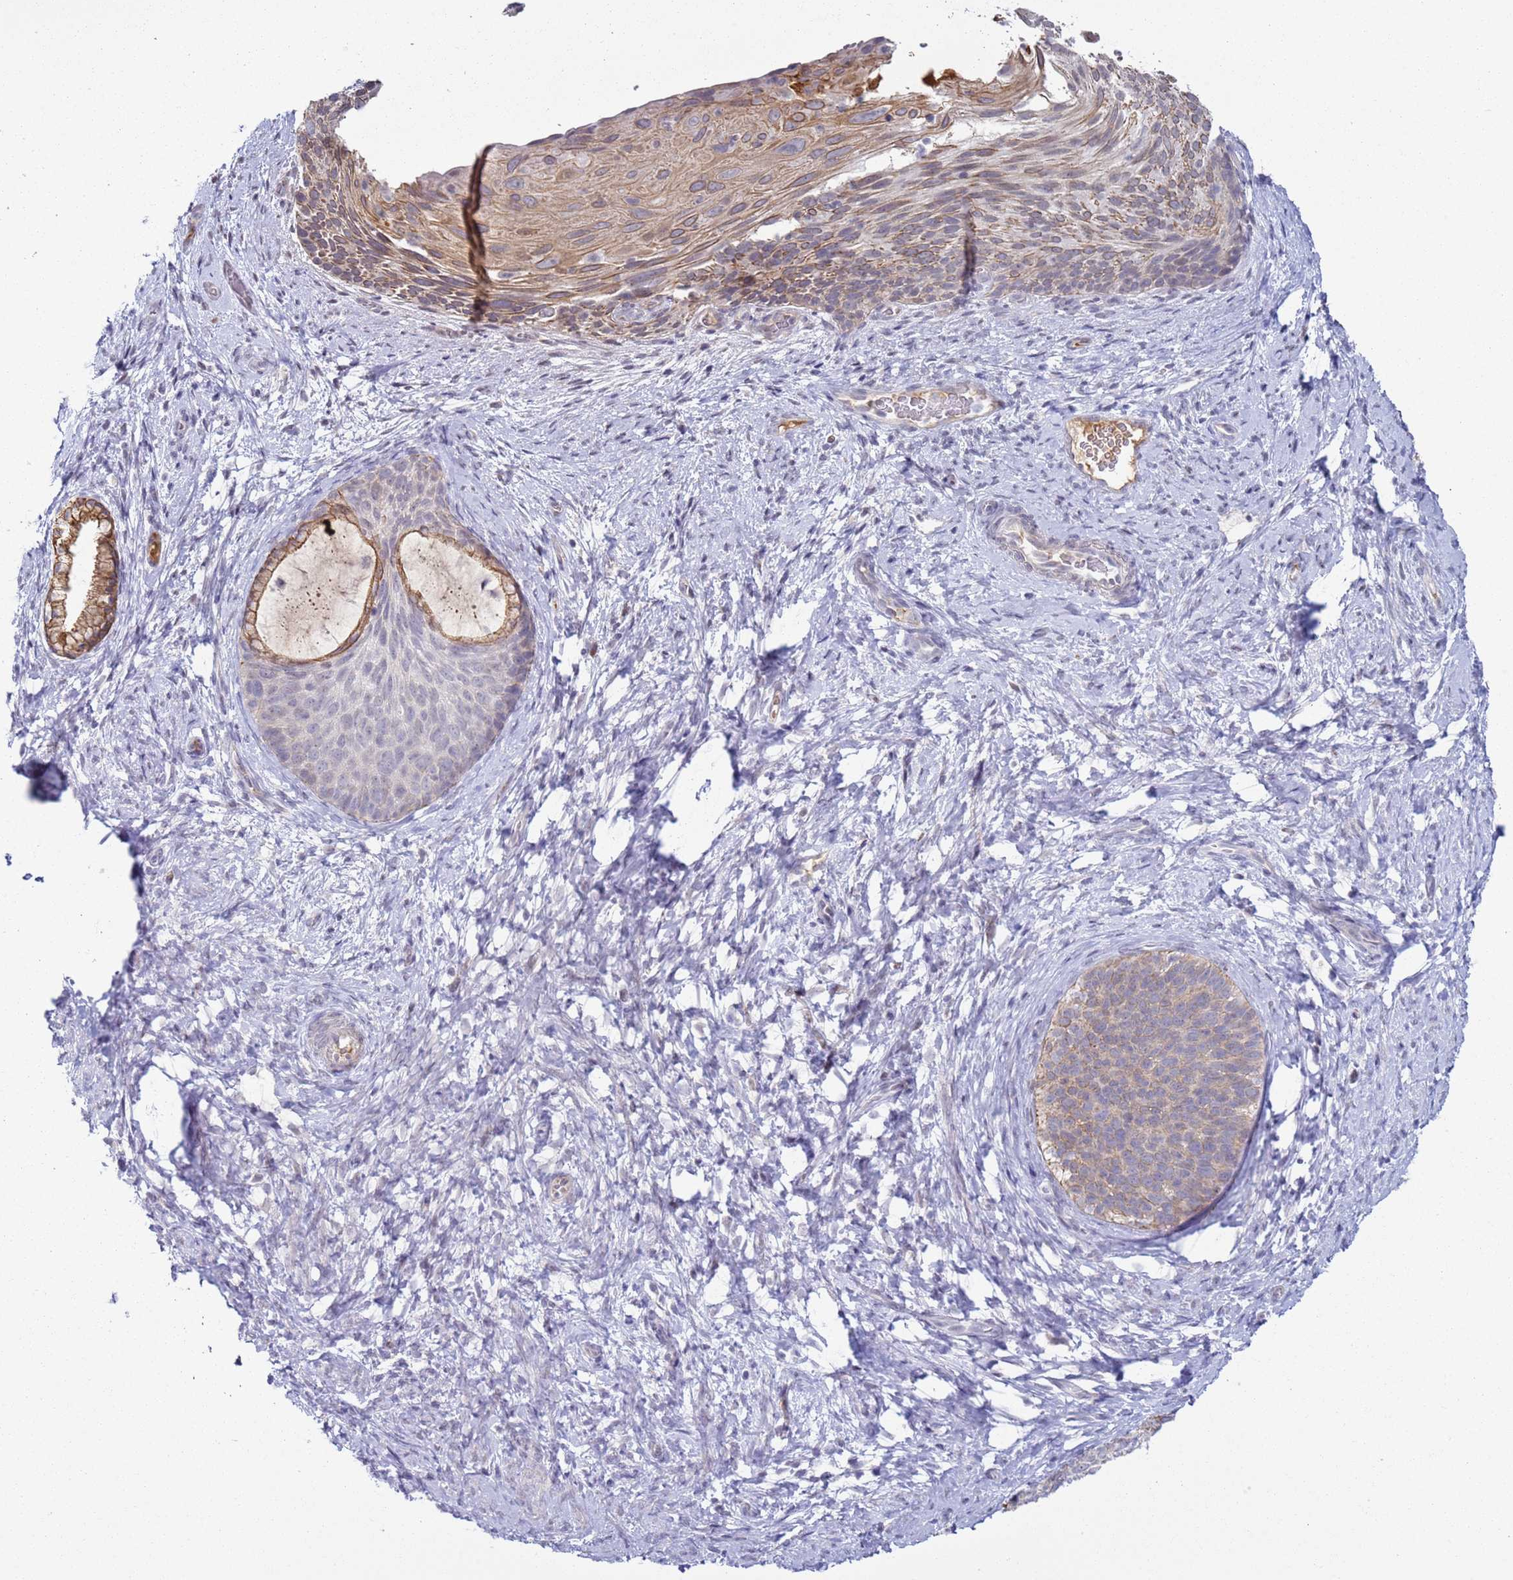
{"staining": {"intensity": "moderate", "quantity": "25%-75%", "location": "cytoplasmic/membranous"}, "tissue": "cervical cancer", "cell_type": "Tumor cells", "image_type": "cancer", "snomed": [{"axis": "morphology", "description": "Squamous cell carcinoma, NOS"}, {"axis": "topography", "description": "Cervix"}], "caption": "Immunohistochemical staining of human cervical cancer (squamous cell carcinoma) reveals moderate cytoplasmic/membranous protein staining in about 25%-75% of tumor cells.", "gene": "NPAP1", "patient": {"sex": "female", "age": 80}}